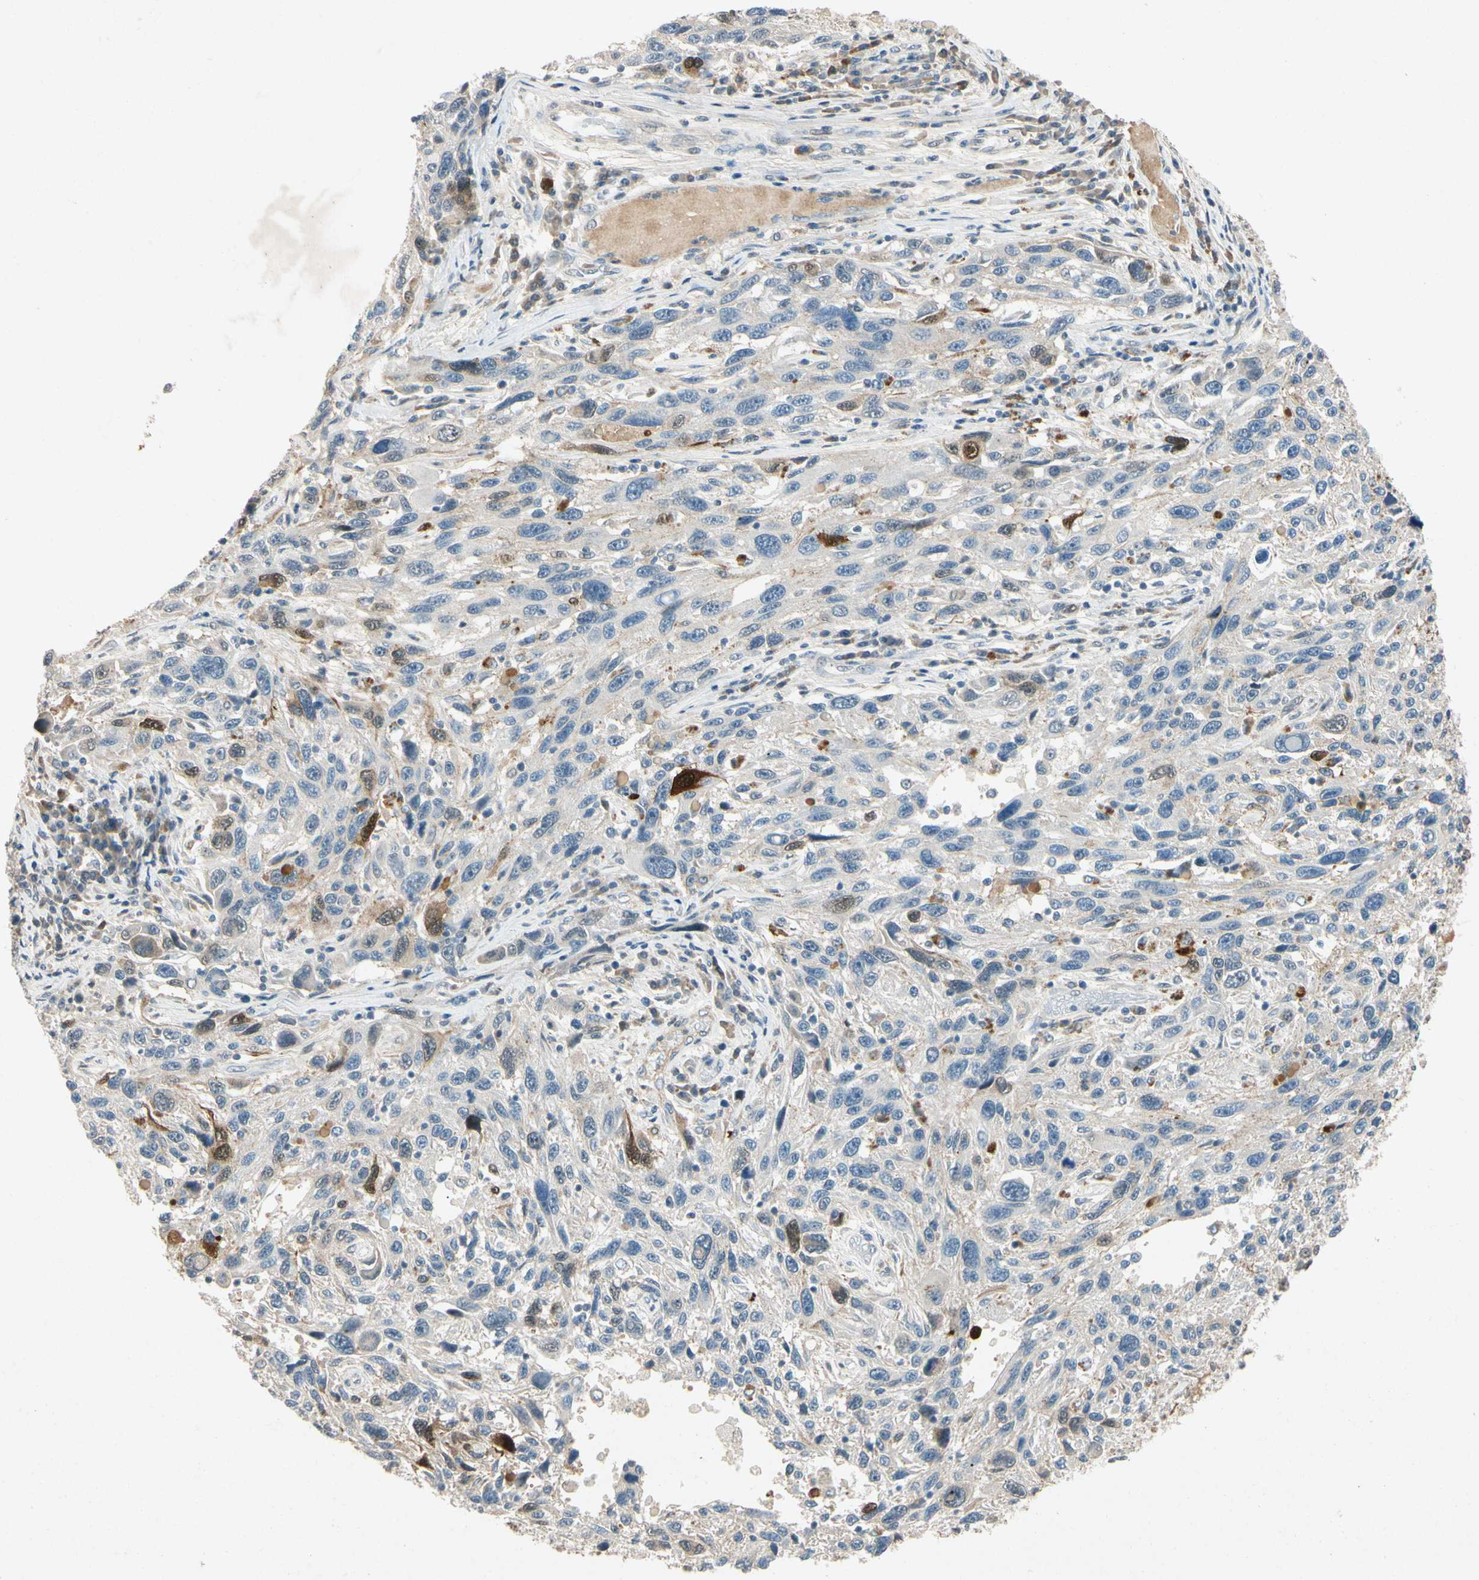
{"staining": {"intensity": "moderate", "quantity": "<25%", "location": "cytoplasmic/membranous"}, "tissue": "melanoma", "cell_type": "Tumor cells", "image_type": "cancer", "snomed": [{"axis": "morphology", "description": "Malignant melanoma, NOS"}, {"axis": "topography", "description": "Skin"}], "caption": "Immunohistochemistry micrograph of neoplastic tissue: malignant melanoma stained using IHC shows low levels of moderate protein expression localized specifically in the cytoplasmic/membranous of tumor cells, appearing as a cytoplasmic/membranous brown color.", "gene": "HSPA1B", "patient": {"sex": "male", "age": 53}}